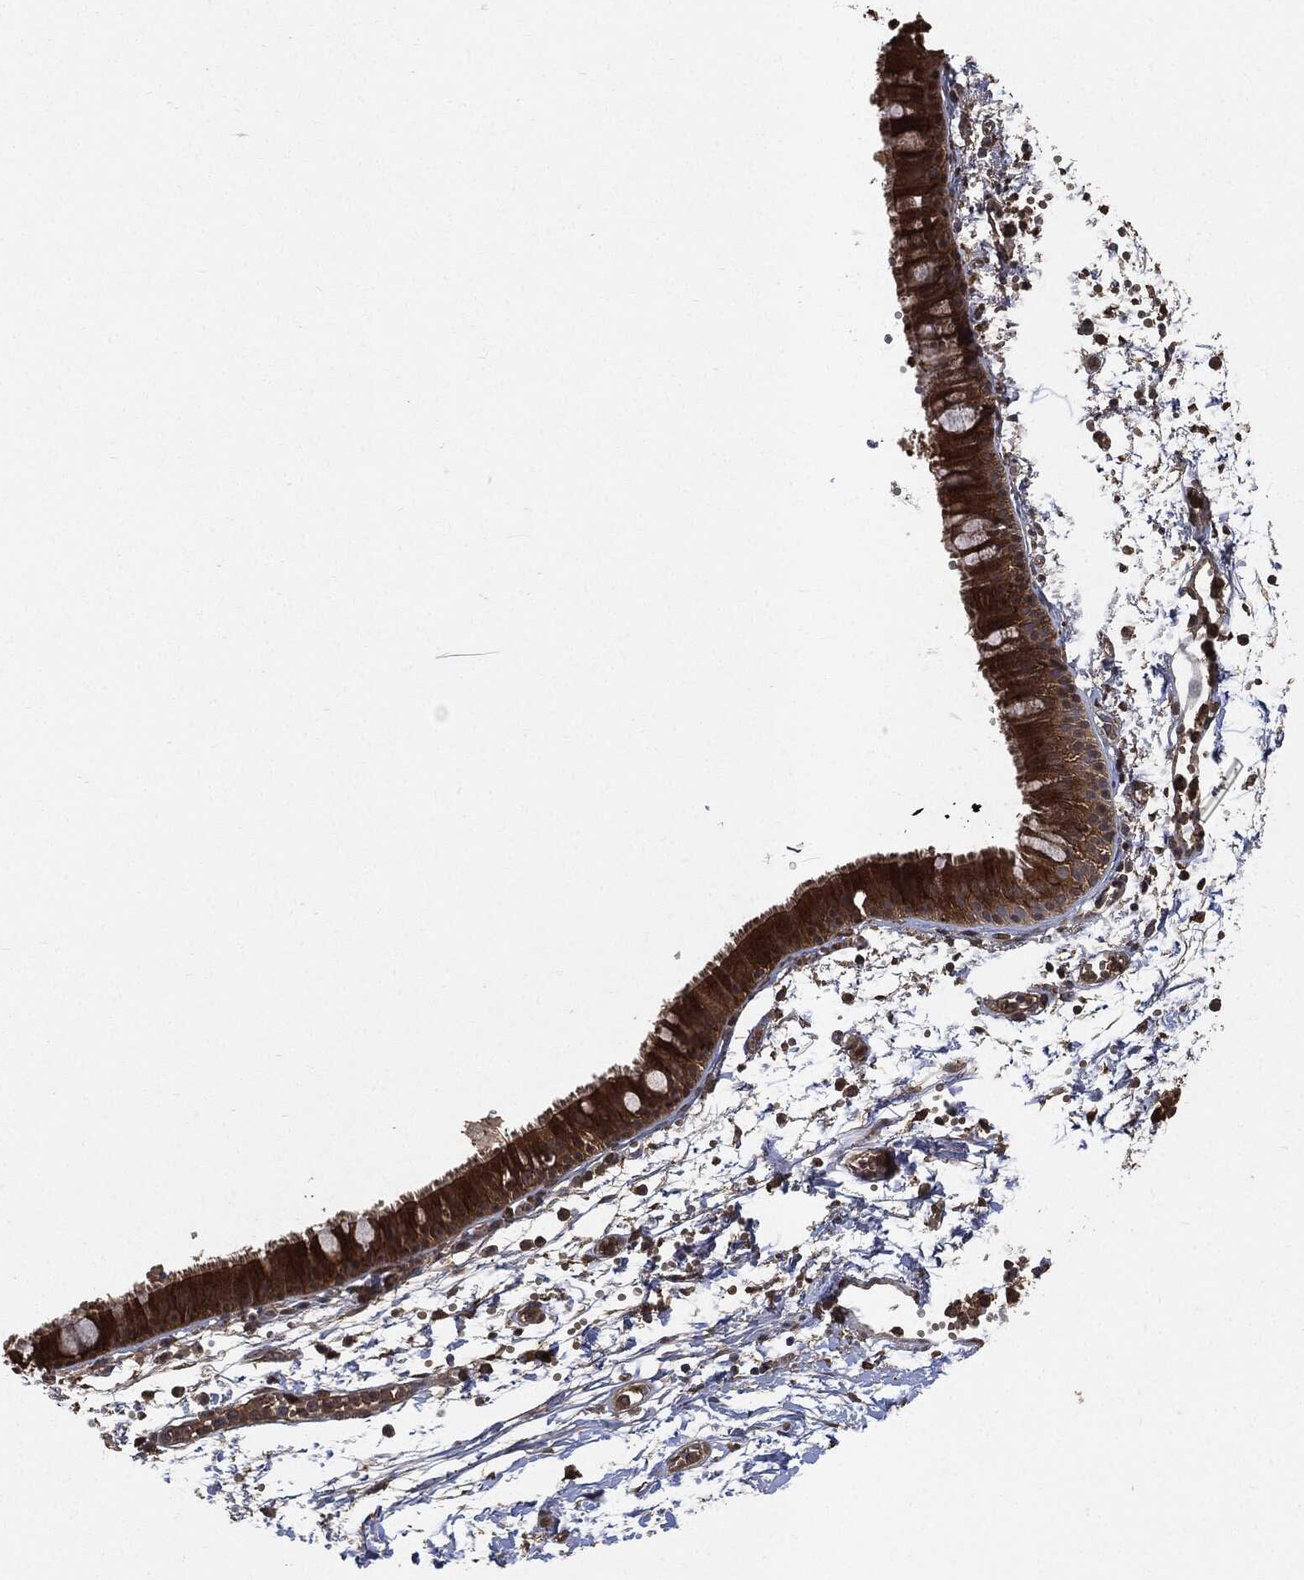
{"staining": {"intensity": "moderate", "quantity": ">75%", "location": "cytoplasmic/membranous"}, "tissue": "bronchus", "cell_type": "Respiratory epithelial cells", "image_type": "normal", "snomed": [{"axis": "morphology", "description": "Normal tissue, NOS"}, {"axis": "topography", "description": "Cartilage tissue"}, {"axis": "topography", "description": "Bronchus"}], "caption": "Immunohistochemical staining of normal human bronchus reveals moderate cytoplasmic/membranous protein positivity in approximately >75% of respiratory epithelial cells. The protein of interest is shown in brown color, while the nuclei are stained blue.", "gene": "BRAF", "patient": {"sex": "male", "age": 66}}